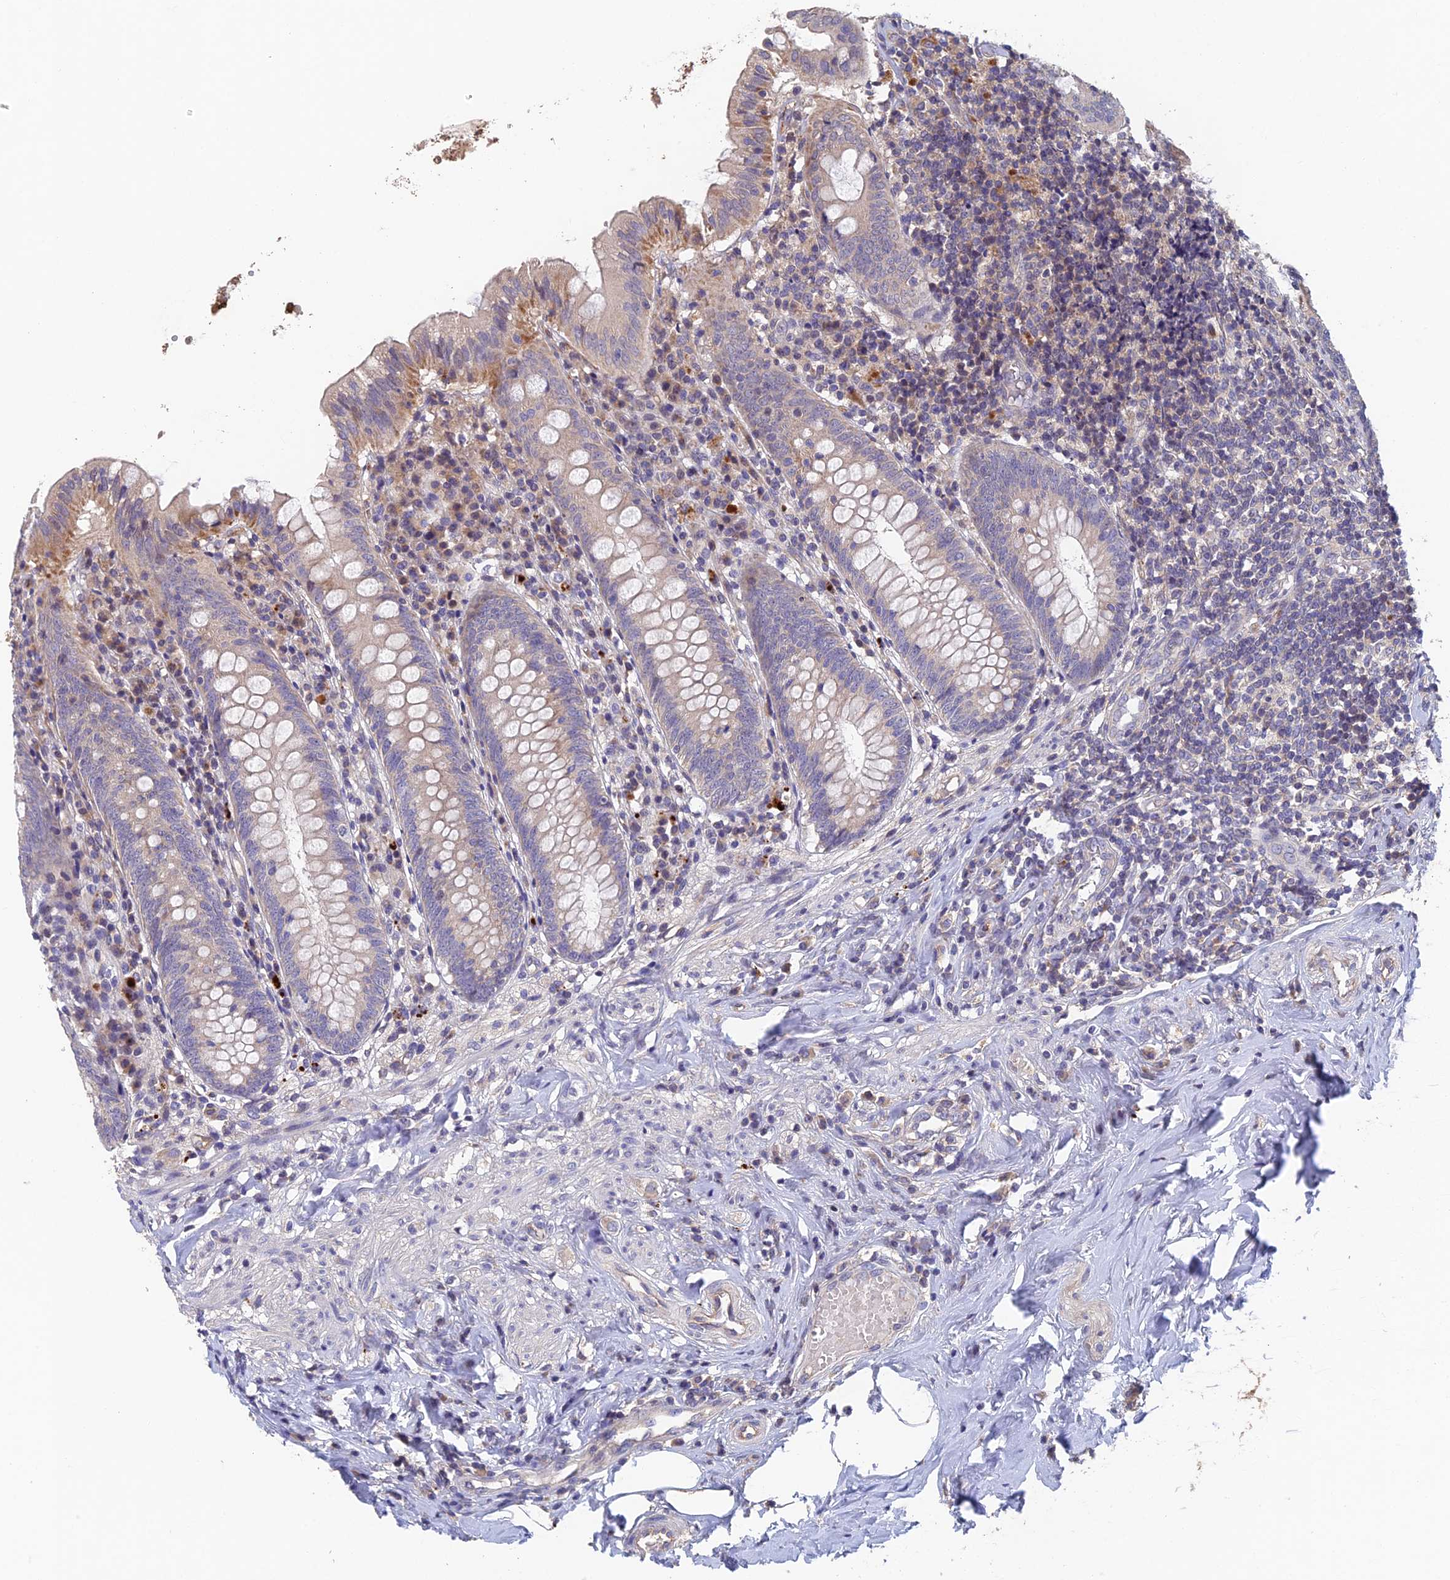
{"staining": {"intensity": "moderate", "quantity": "<25%", "location": "cytoplasmic/membranous"}, "tissue": "appendix", "cell_type": "Glandular cells", "image_type": "normal", "snomed": [{"axis": "morphology", "description": "Normal tissue, NOS"}, {"axis": "topography", "description": "Appendix"}], "caption": "IHC image of benign human appendix stained for a protein (brown), which shows low levels of moderate cytoplasmic/membranous positivity in approximately <25% of glandular cells.", "gene": "ADAMTS13", "patient": {"sex": "female", "age": 54}}